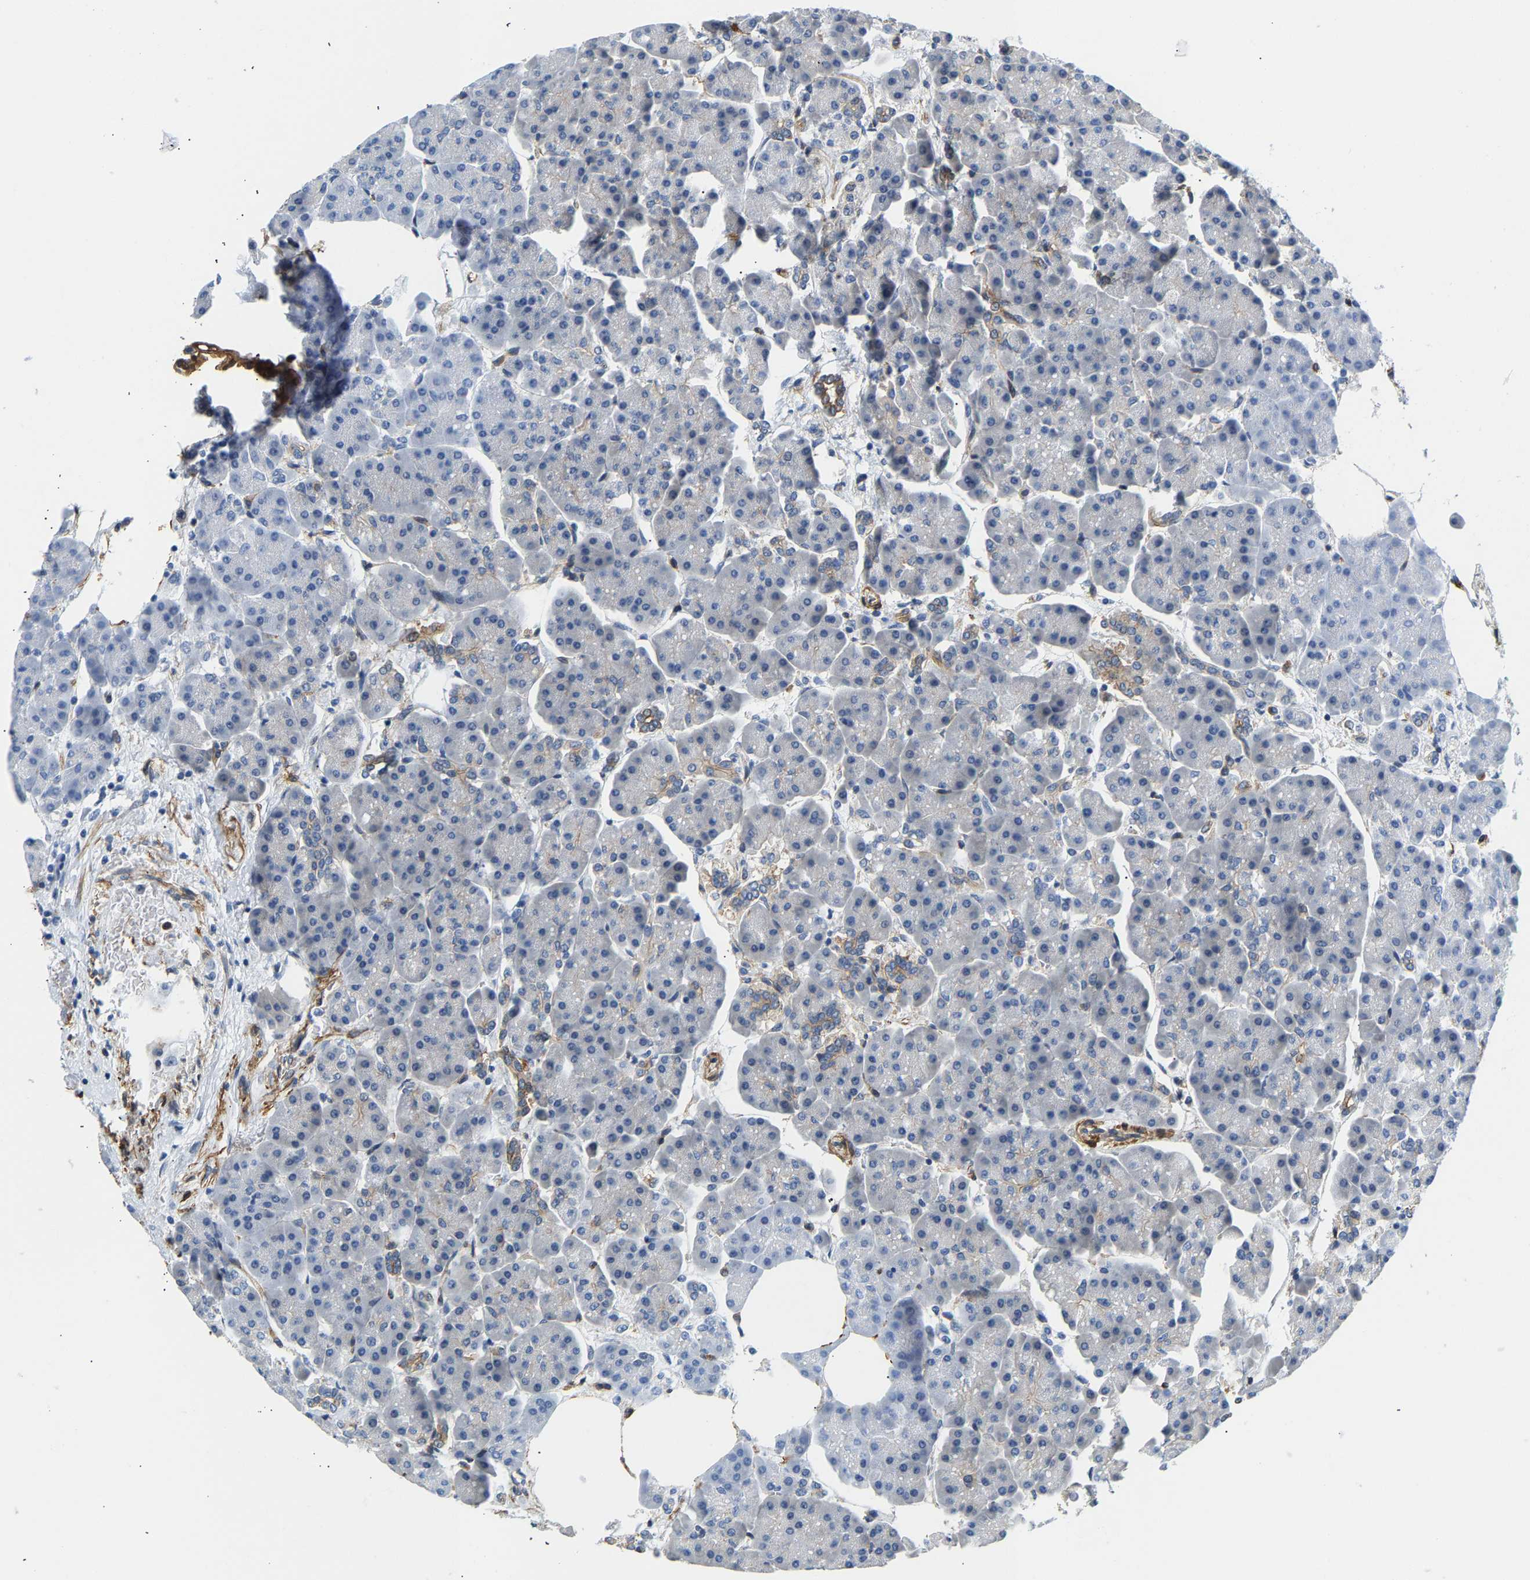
{"staining": {"intensity": "moderate", "quantity": "<25%", "location": "cytoplasmic/membranous"}, "tissue": "pancreas", "cell_type": "Exocrine glandular cells", "image_type": "normal", "snomed": [{"axis": "morphology", "description": "Normal tissue, NOS"}, {"axis": "topography", "description": "Pancreas"}], "caption": "Exocrine glandular cells reveal moderate cytoplasmic/membranous staining in about <25% of cells in normal pancreas.", "gene": "PAWR", "patient": {"sex": "female", "age": 70}}